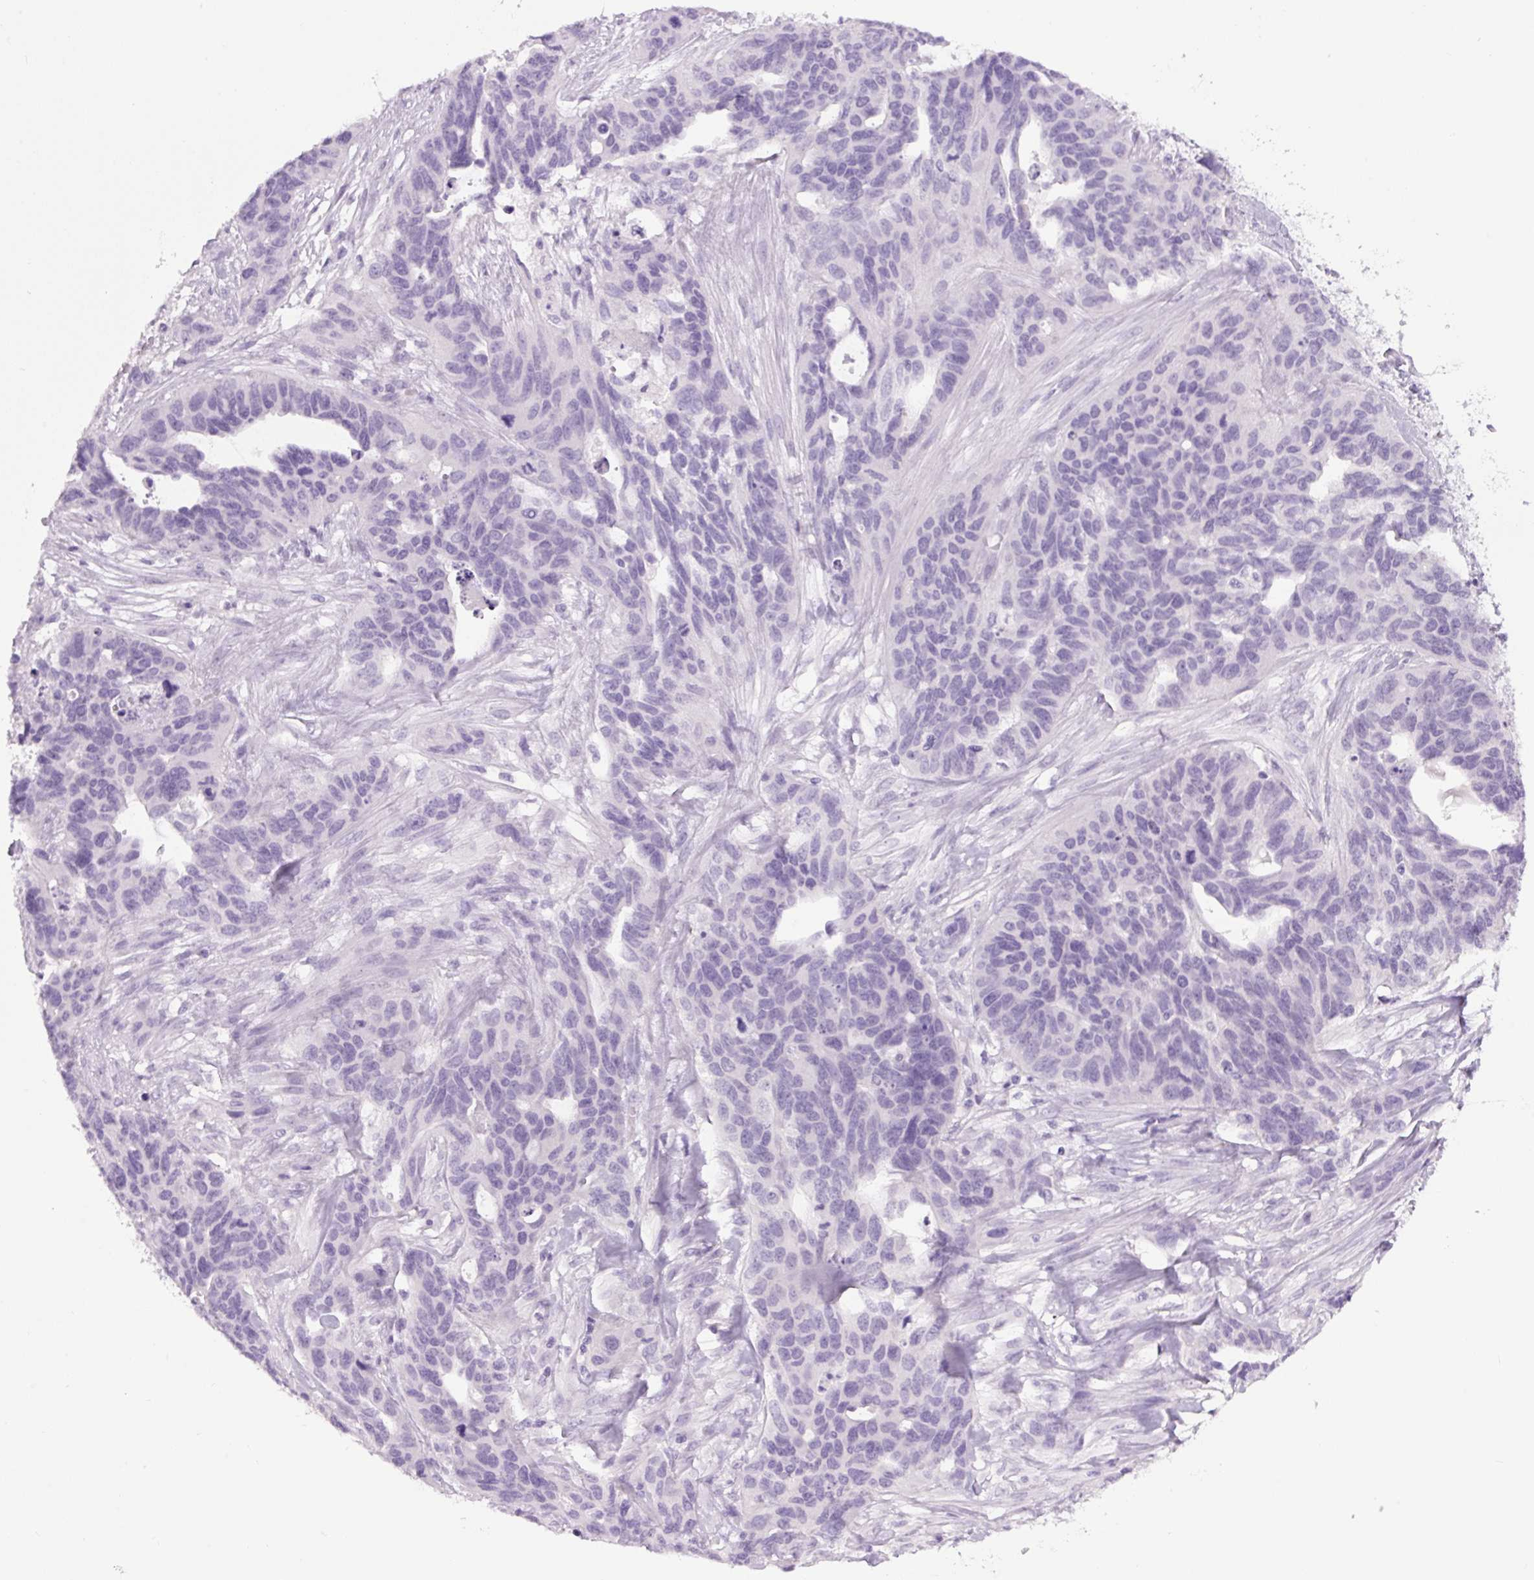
{"staining": {"intensity": "negative", "quantity": "none", "location": "none"}, "tissue": "ovarian cancer", "cell_type": "Tumor cells", "image_type": "cancer", "snomed": [{"axis": "morphology", "description": "Cystadenocarcinoma, serous, NOS"}, {"axis": "topography", "description": "Ovary"}], "caption": "Tumor cells show no significant expression in ovarian cancer (serous cystadenocarcinoma).", "gene": "COL9A2", "patient": {"sex": "female", "age": 64}}